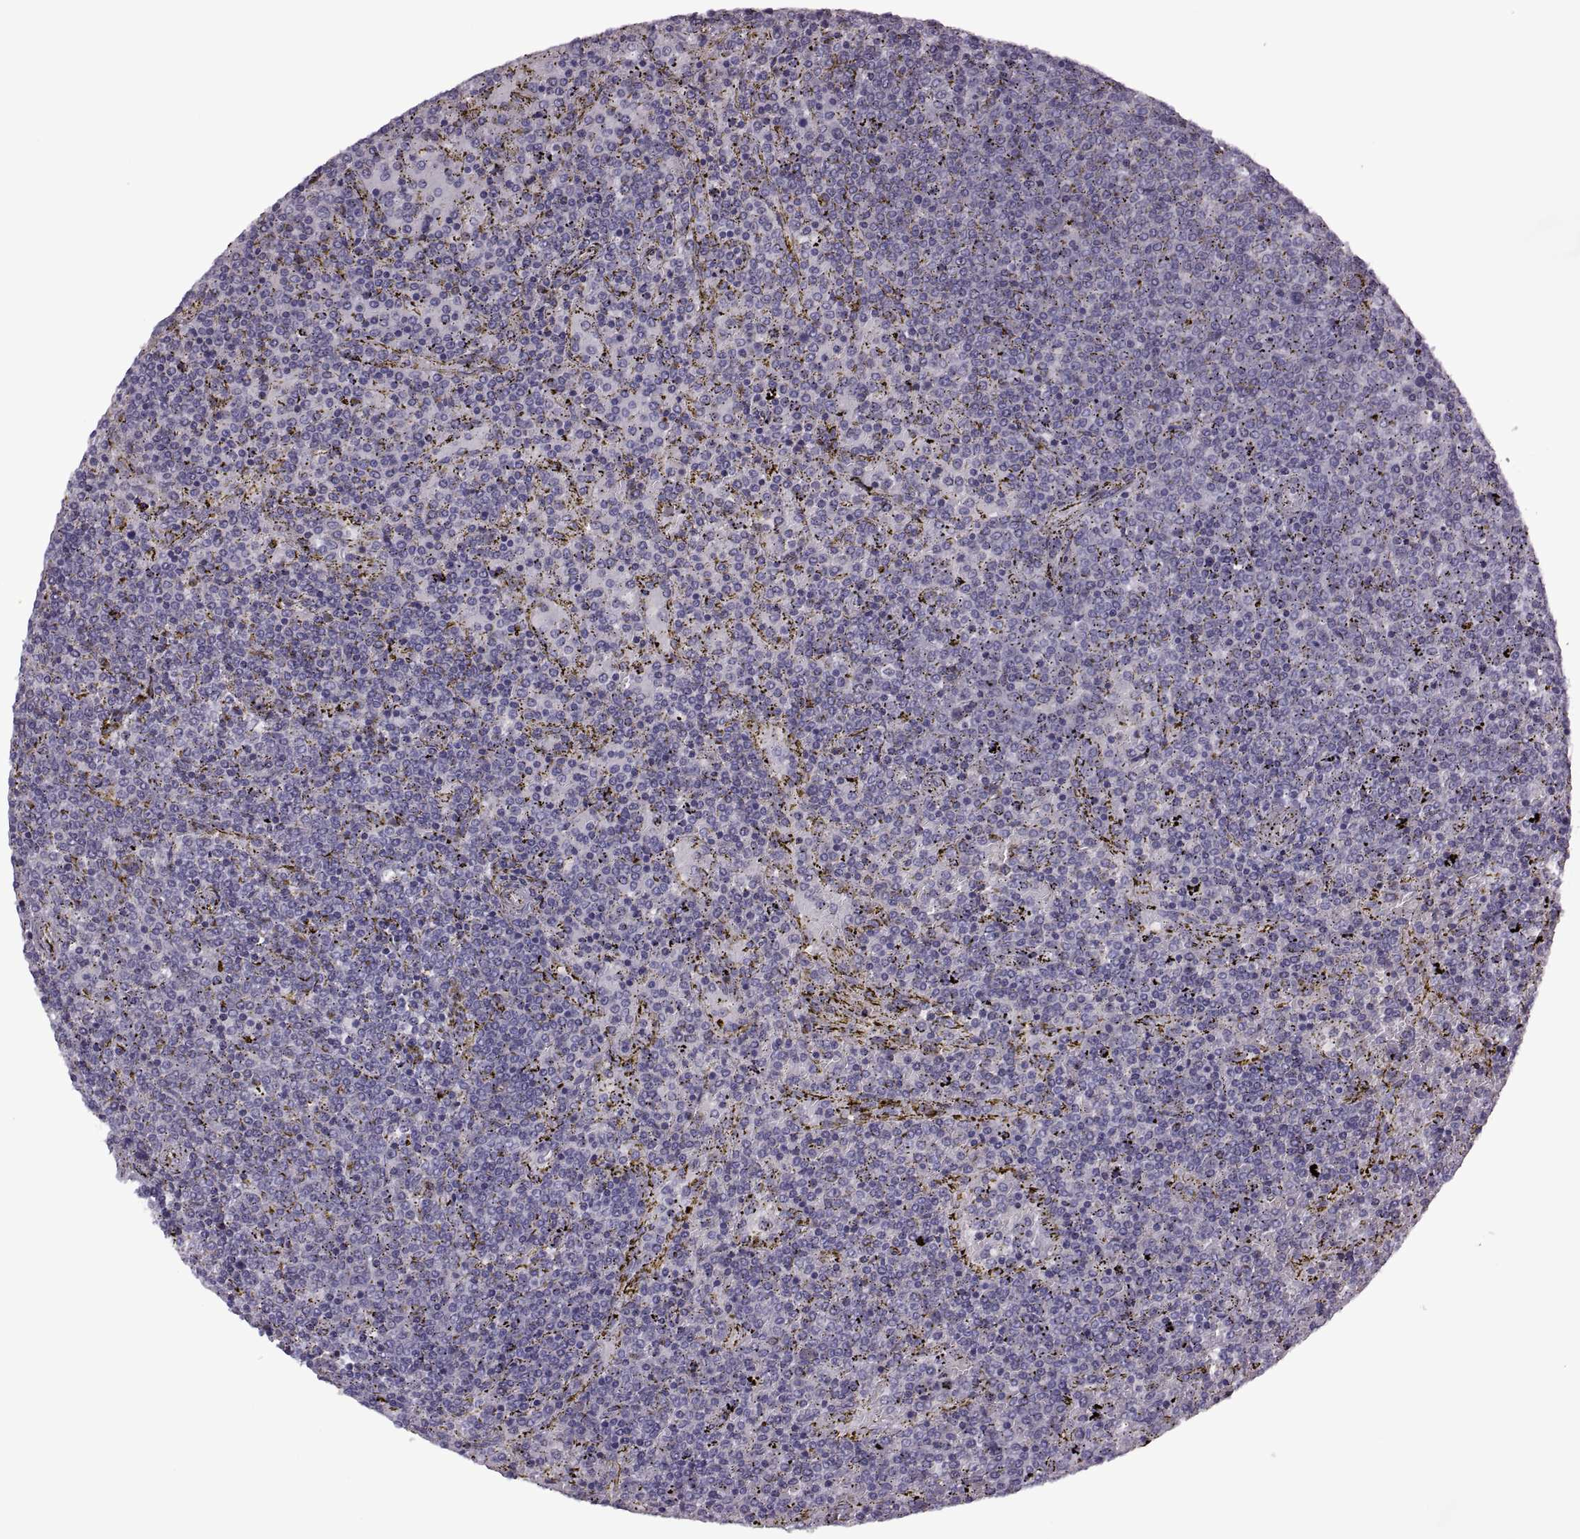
{"staining": {"intensity": "negative", "quantity": "none", "location": "none"}, "tissue": "lymphoma", "cell_type": "Tumor cells", "image_type": "cancer", "snomed": [{"axis": "morphology", "description": "Malignant lymphoma, non-Hodgkin's type, Low grade"}, {"axis": "topography", "description": "Spleen"}], "caption": "Lymphoma stained for a protein using IHC reveals no positivity tumor cells.", "gene": "RIPK4", "patient": {"sex": "female", "age": 77}}